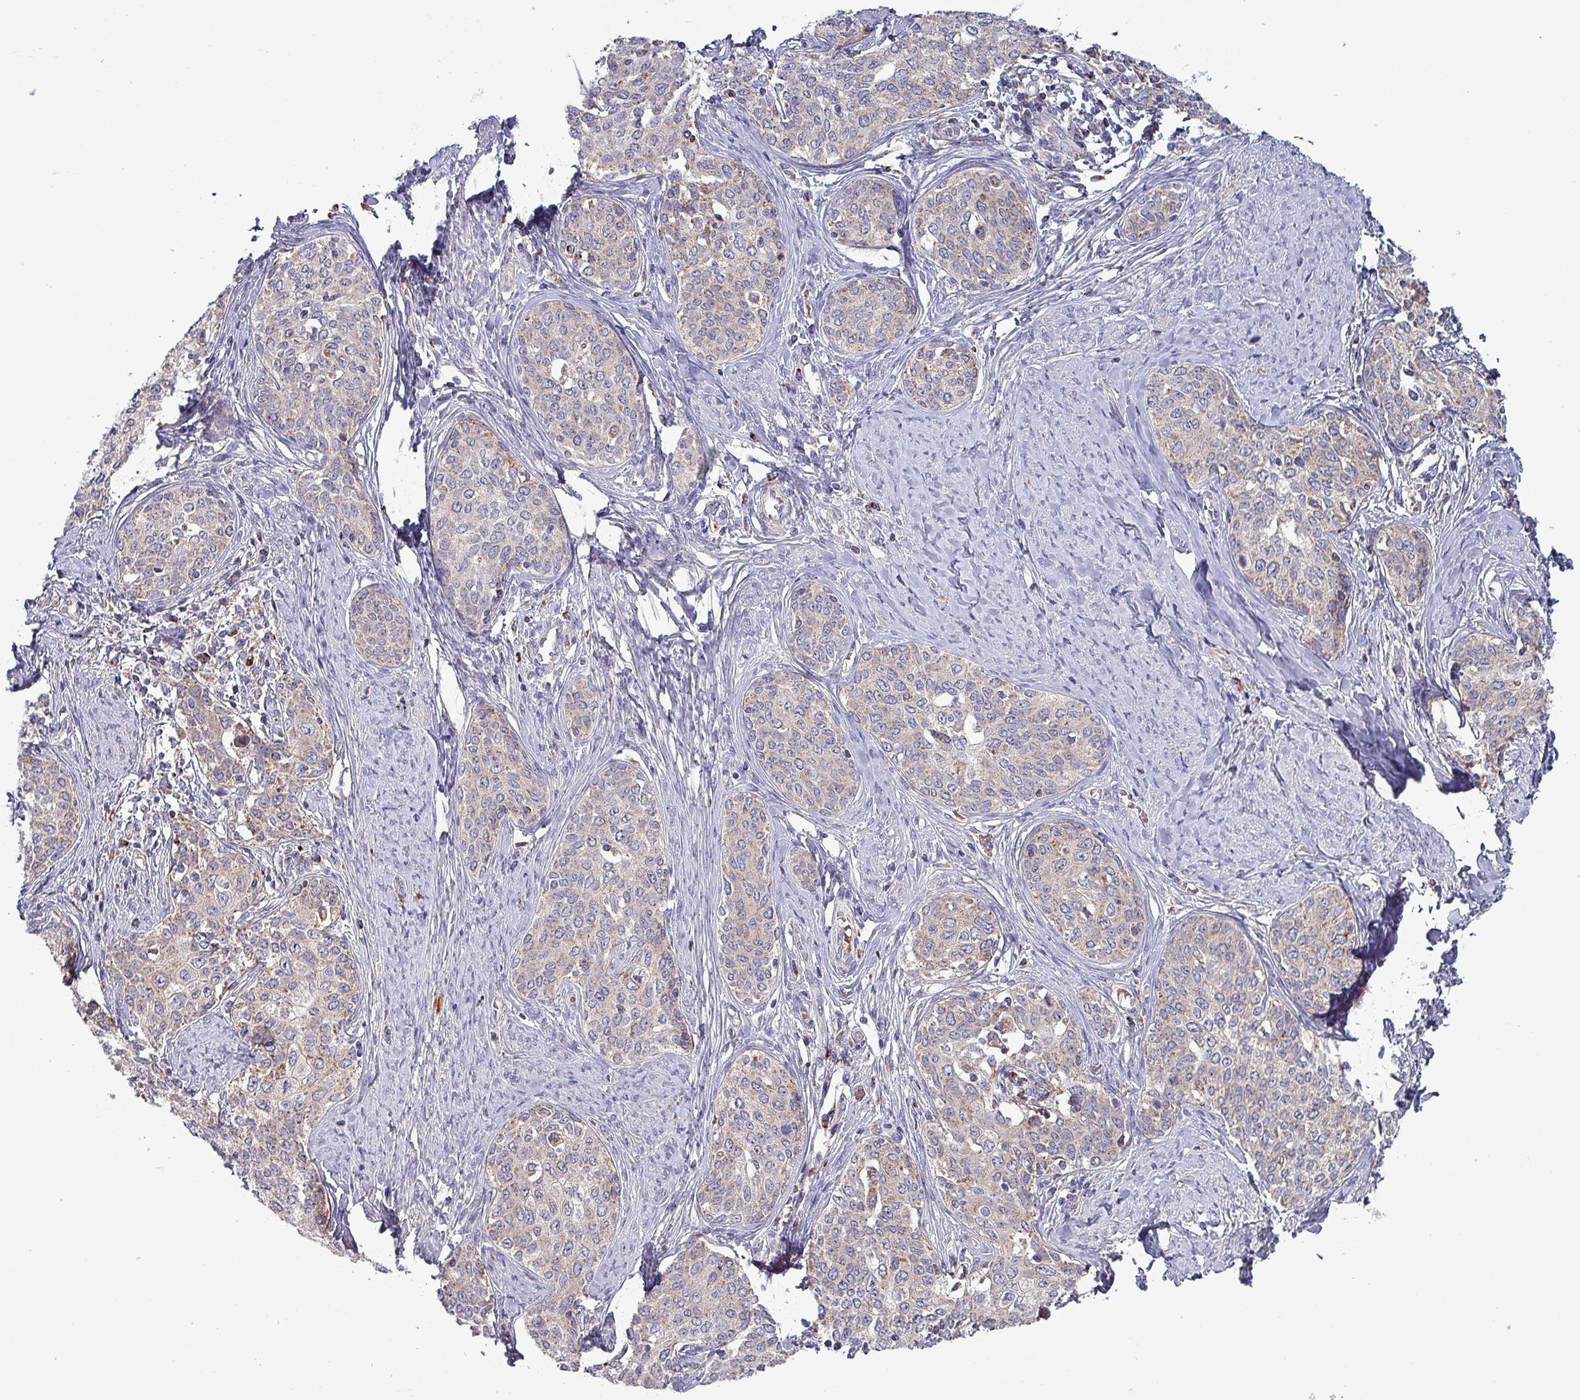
{"staining": {"intensity": "weak", "quantity": ">75%", "location": "cytoplasmic/membranous"}, "tissue": "cervical cancer", "cell_type": "Tumor cells", "image_type": "cancer", "snomed": [{"axis": "morphology", "description": "Squamous cell carcinoma, NOS"}, {"axis": "morphology", "description": "Adenocarcinoma, NOS"}, {"axis": "topography", "description": "Cervix"}], "caption": "DAB (3,3'-diaminobenzidine) immunohistochemical staining of cervical adenocarcinoma exhibits weak cytoplasmic/membranous protein expression in approximately >75% of tumor cells.", "gene": "ZNF322", "patient": {"sex": "female", "age": 52}}